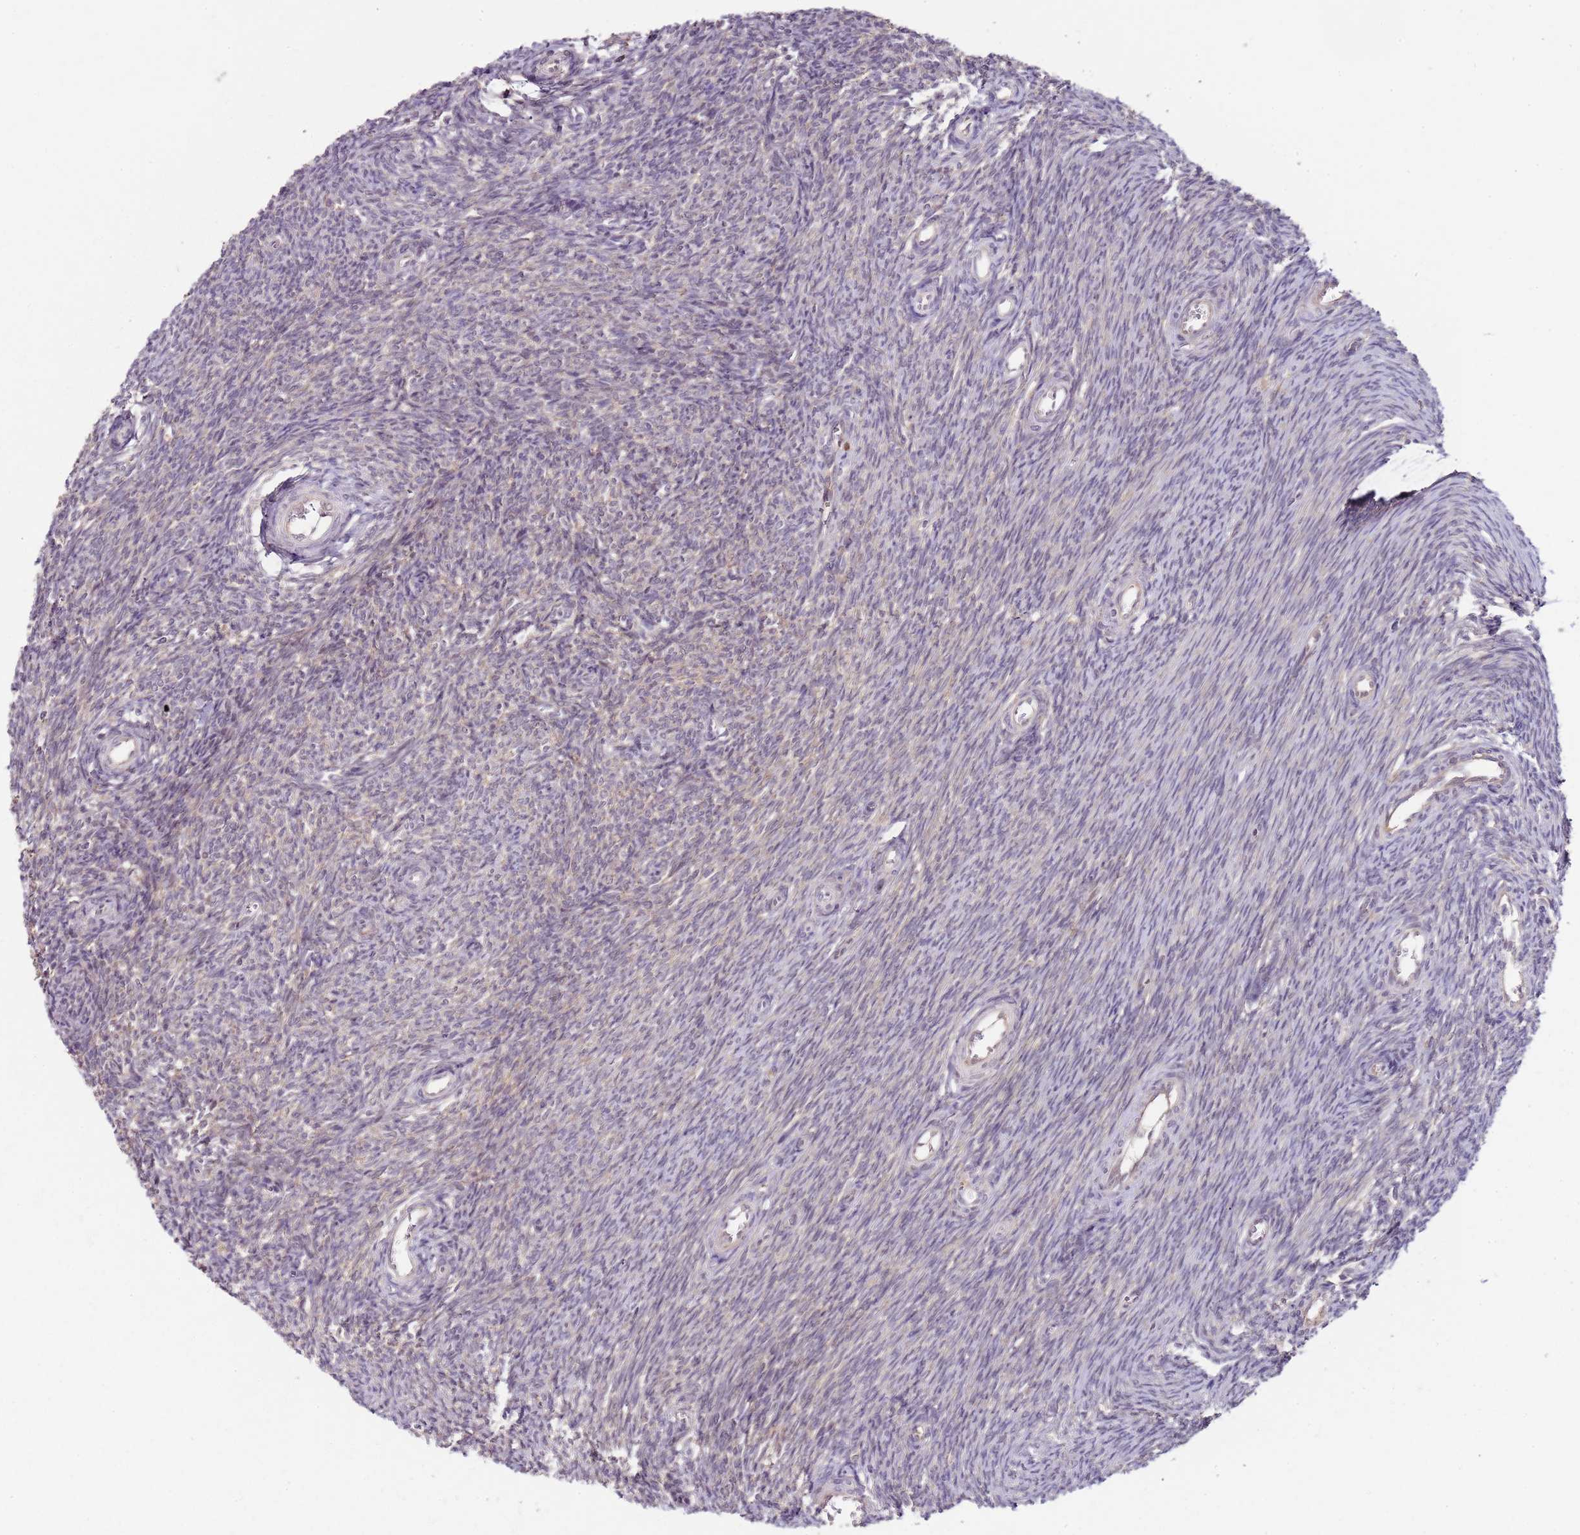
{"staining": {"intensity": "negative", "quantity": "none", "location": "none"}, "tissue": "ovary", "cell_type": "Ovarian stroma cells", "image_type": "normal", "snomed": [{"axis": "morphology", "description": "Normal tissue, NOS"}, {"axis": "topography", "description": "Ovary"}], "caption": "Ovarian stroma cells are negative for protein expression in normal human ovary. (Immunohistochemistry (ihc), brightfield microscopy, high magnification).", "gene": "FBXL22", "patient": {"sex": "female", "age": 44}}